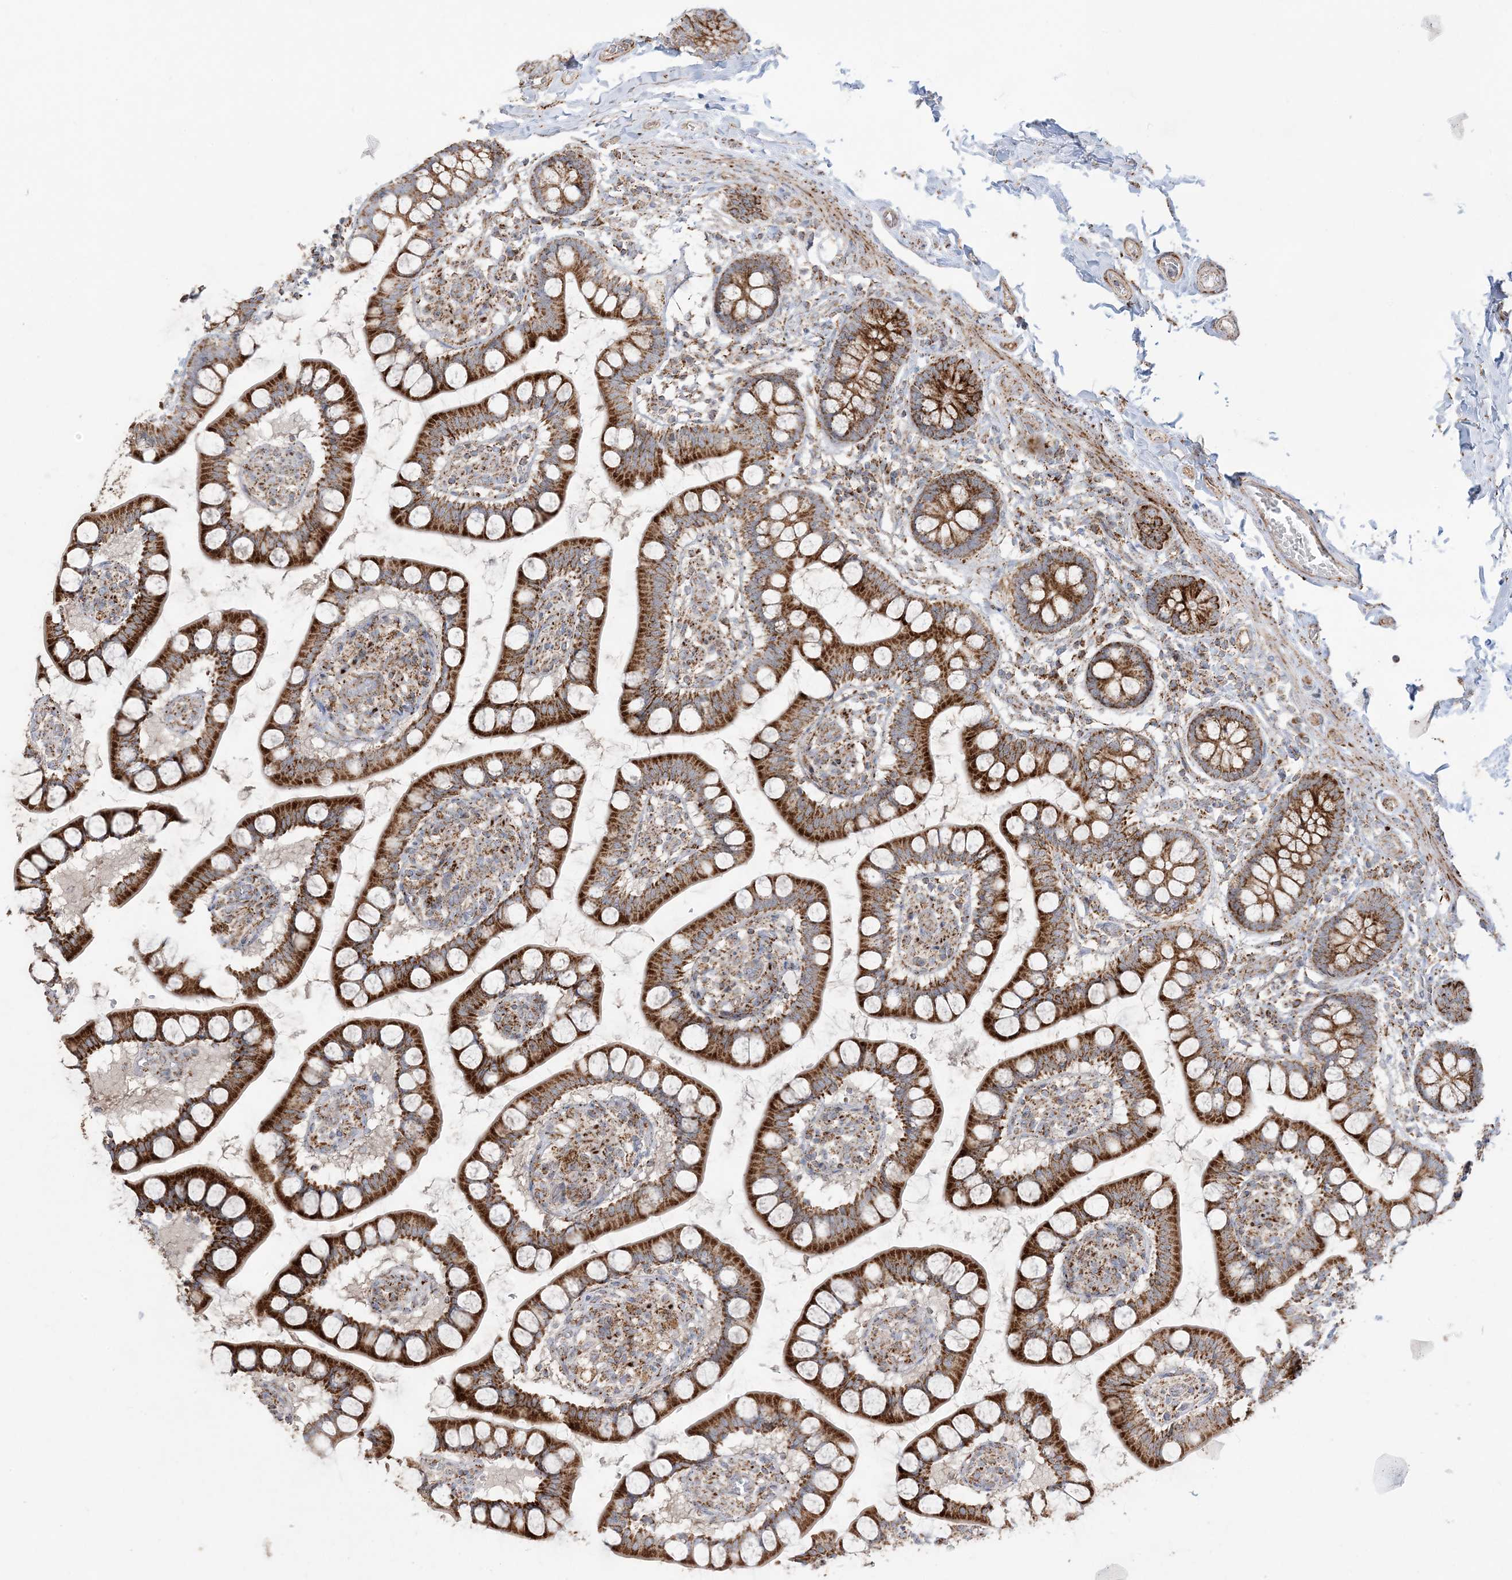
{"staining": {"intensity": "strong", "quantity": ">75%", "location": "cytoplasmic/membranous"}, "tissue": "small intestine", "cell_type": "Glandular cells", "image_type": "normal", "snomed": [{"axis": "morphology", "description": "Normal tissue, NOS"}, {"axis": "topography", "description": "Small intestine"}], "caption": "Unremarkable small intestine was stained to show a protein in brown. There is high levels of strong cytoplasmic/membranous expression in about >75% of glandular cells. (DAB = brown stain, brightfield microscopy at high magnification).", "gene": "NDUFAF3", "patient": {"sex": "male", "age": 52}}